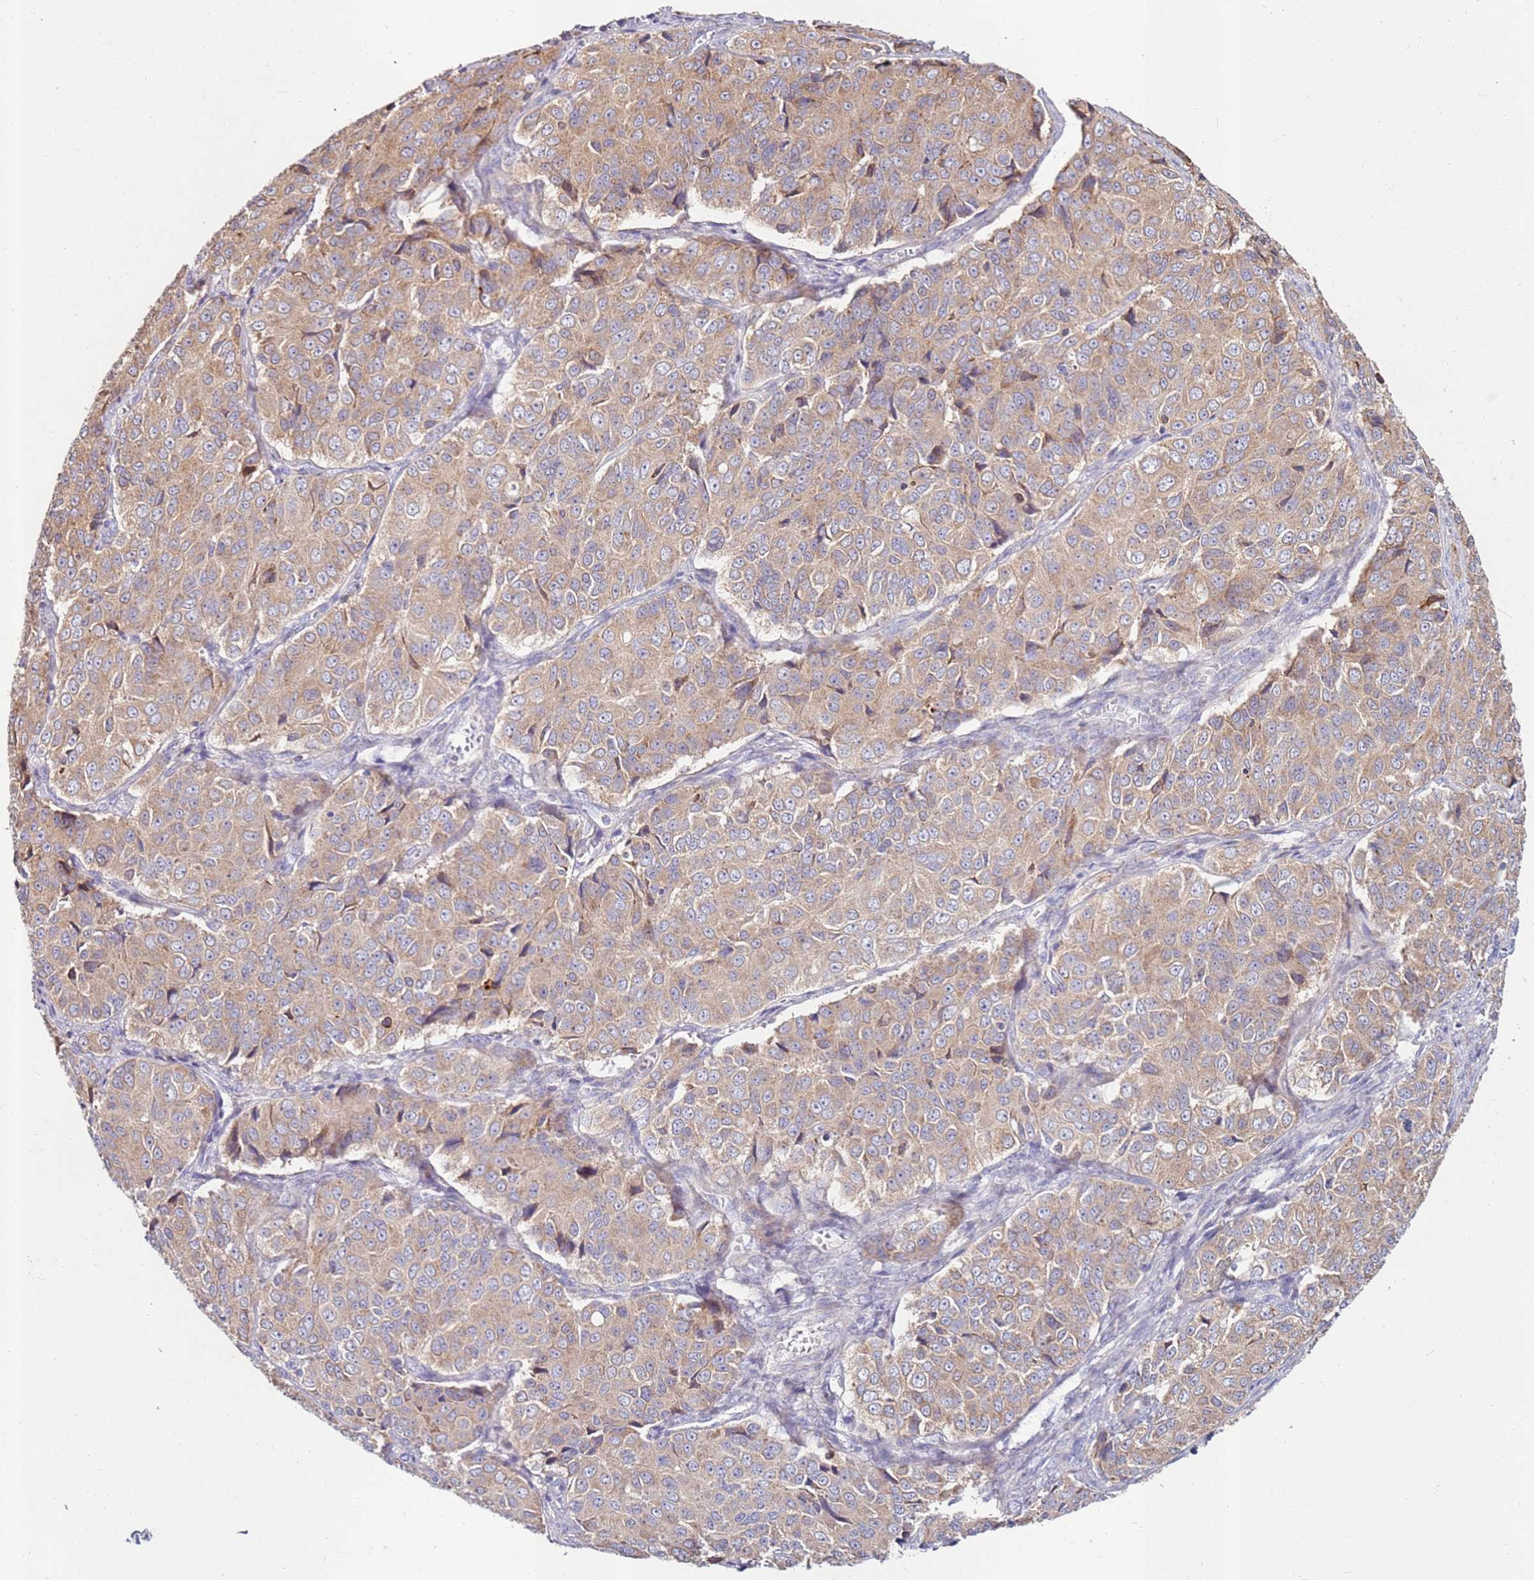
{"staining": {"intensity": "moderate", "quantity": ">75%", "location": "cytoplasmic/membranous"}, "tissue": "ovarian cancer", "cell_type": "Tumor cells", "image_type": "cancer", "snomed": [{"axis": "morphology", "description": "Carcinoma, endometroid"}, {"axis": "topography", "description": "Ovary"}], "caption": "Protein expression analysis of ovarian cancer (endometroid carcinoma) displays moderate cytoplasmic/membranous staining in about >75% of tumor cells.", "gene": "CNOT9", "patient": {"sex": "female", "age": 51}}